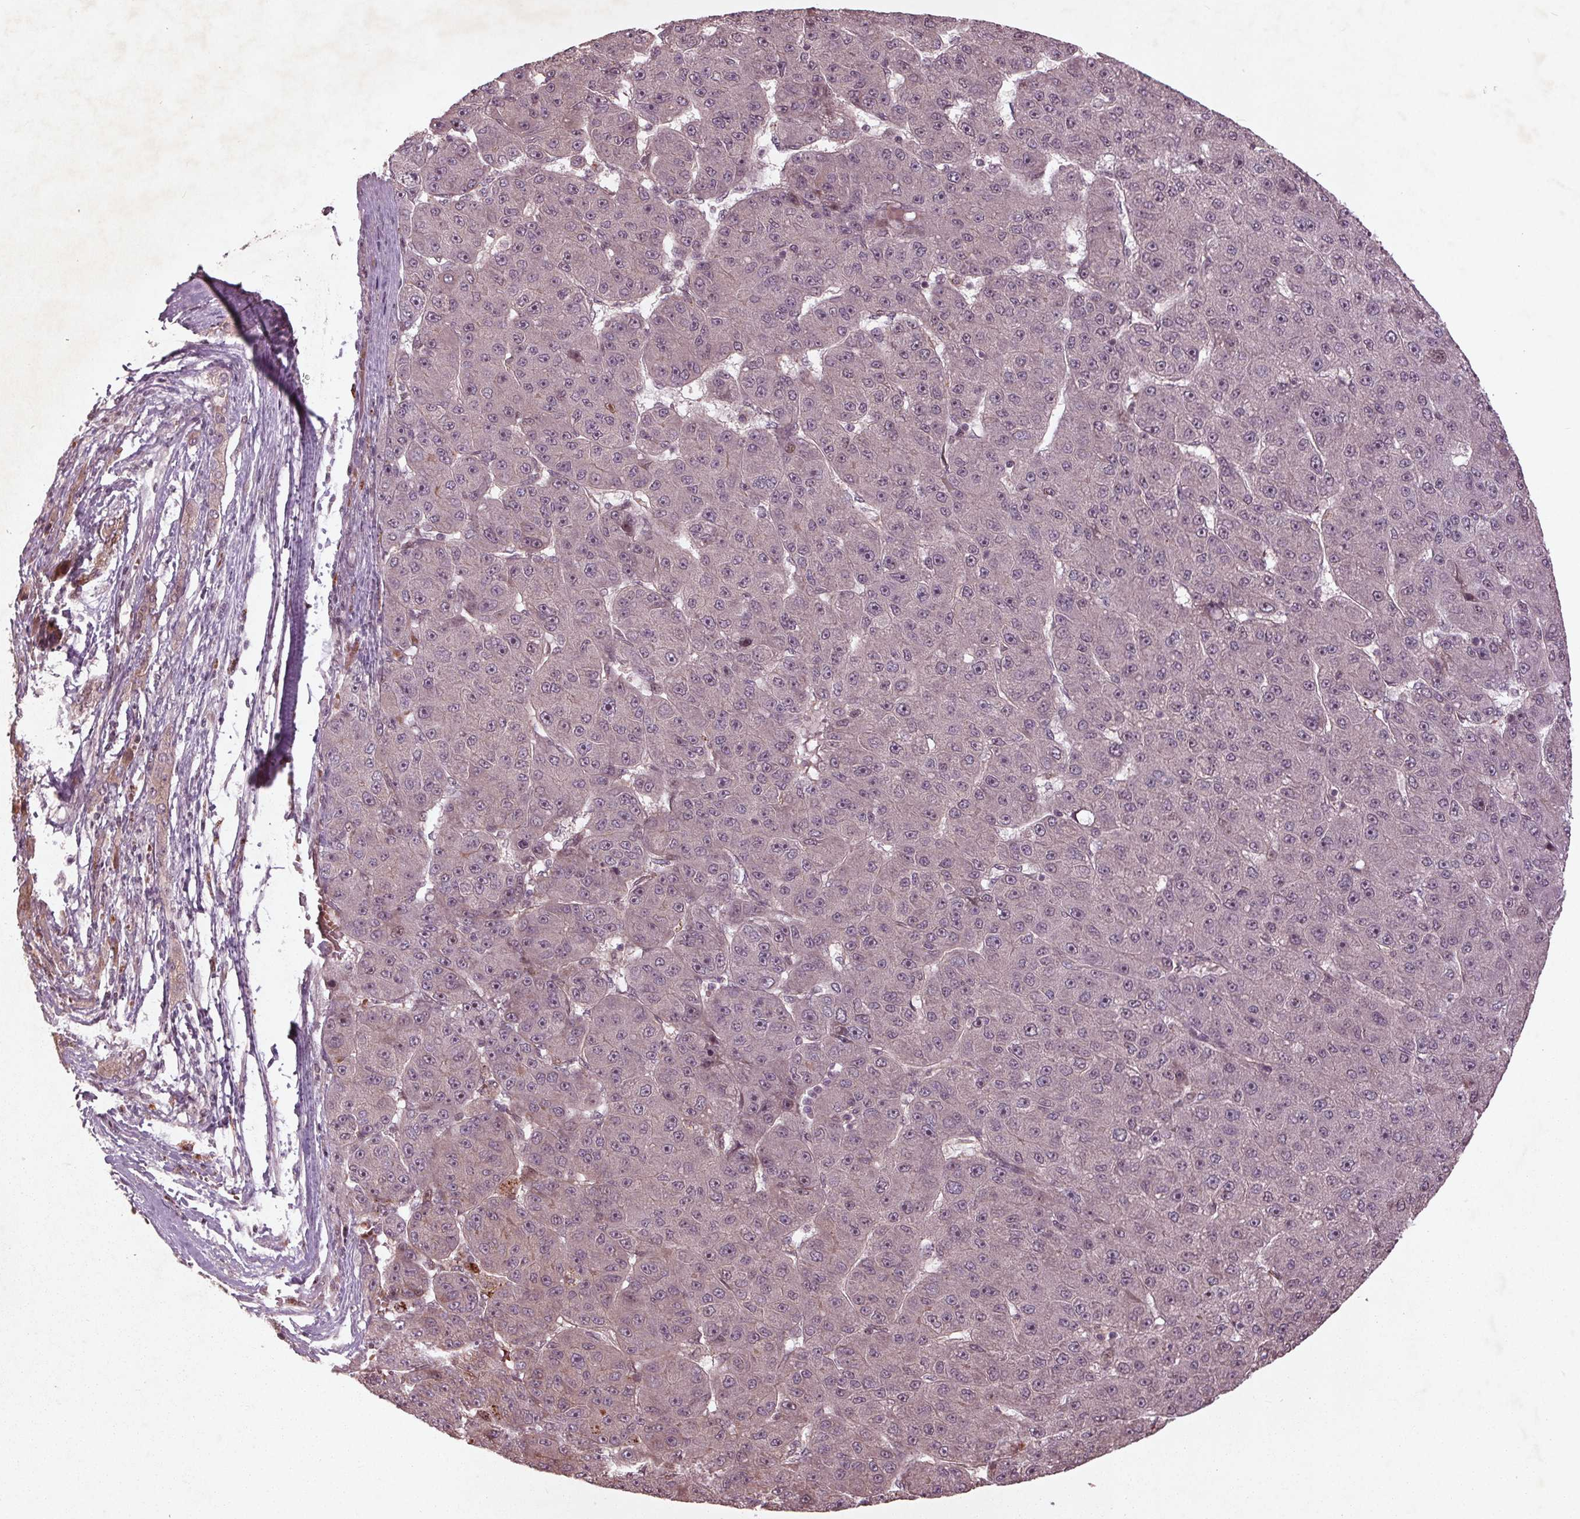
{"staining": {"intensity": "moderate", "quantity": "<25%", "location": "cytoplasmic/membranous,nuclear"}, "tissue": "liver cancer", "cell_type": "Tumor cells", "image_type": "cancer", "snomed": [{"axis": "morphology", "description": "Carcinoma, Hepatocellular, NOS"}, {"axis": "topography", "description": "Liver"}], "caption": "IHC micrograph of neoplastic tissue: human liver cancer (hepatocellular carcinoma) stained using immunohistochemistry (IHC) shows low levels of moderate protein expression localized specifically in the cytoplasmic/membranous and nuclear of tumor cells, appearing as a cytoplasmic/membranous and nuclear brown color.", "gene": "CDKL4", "patient": {"sex": "male", "age": 67}}